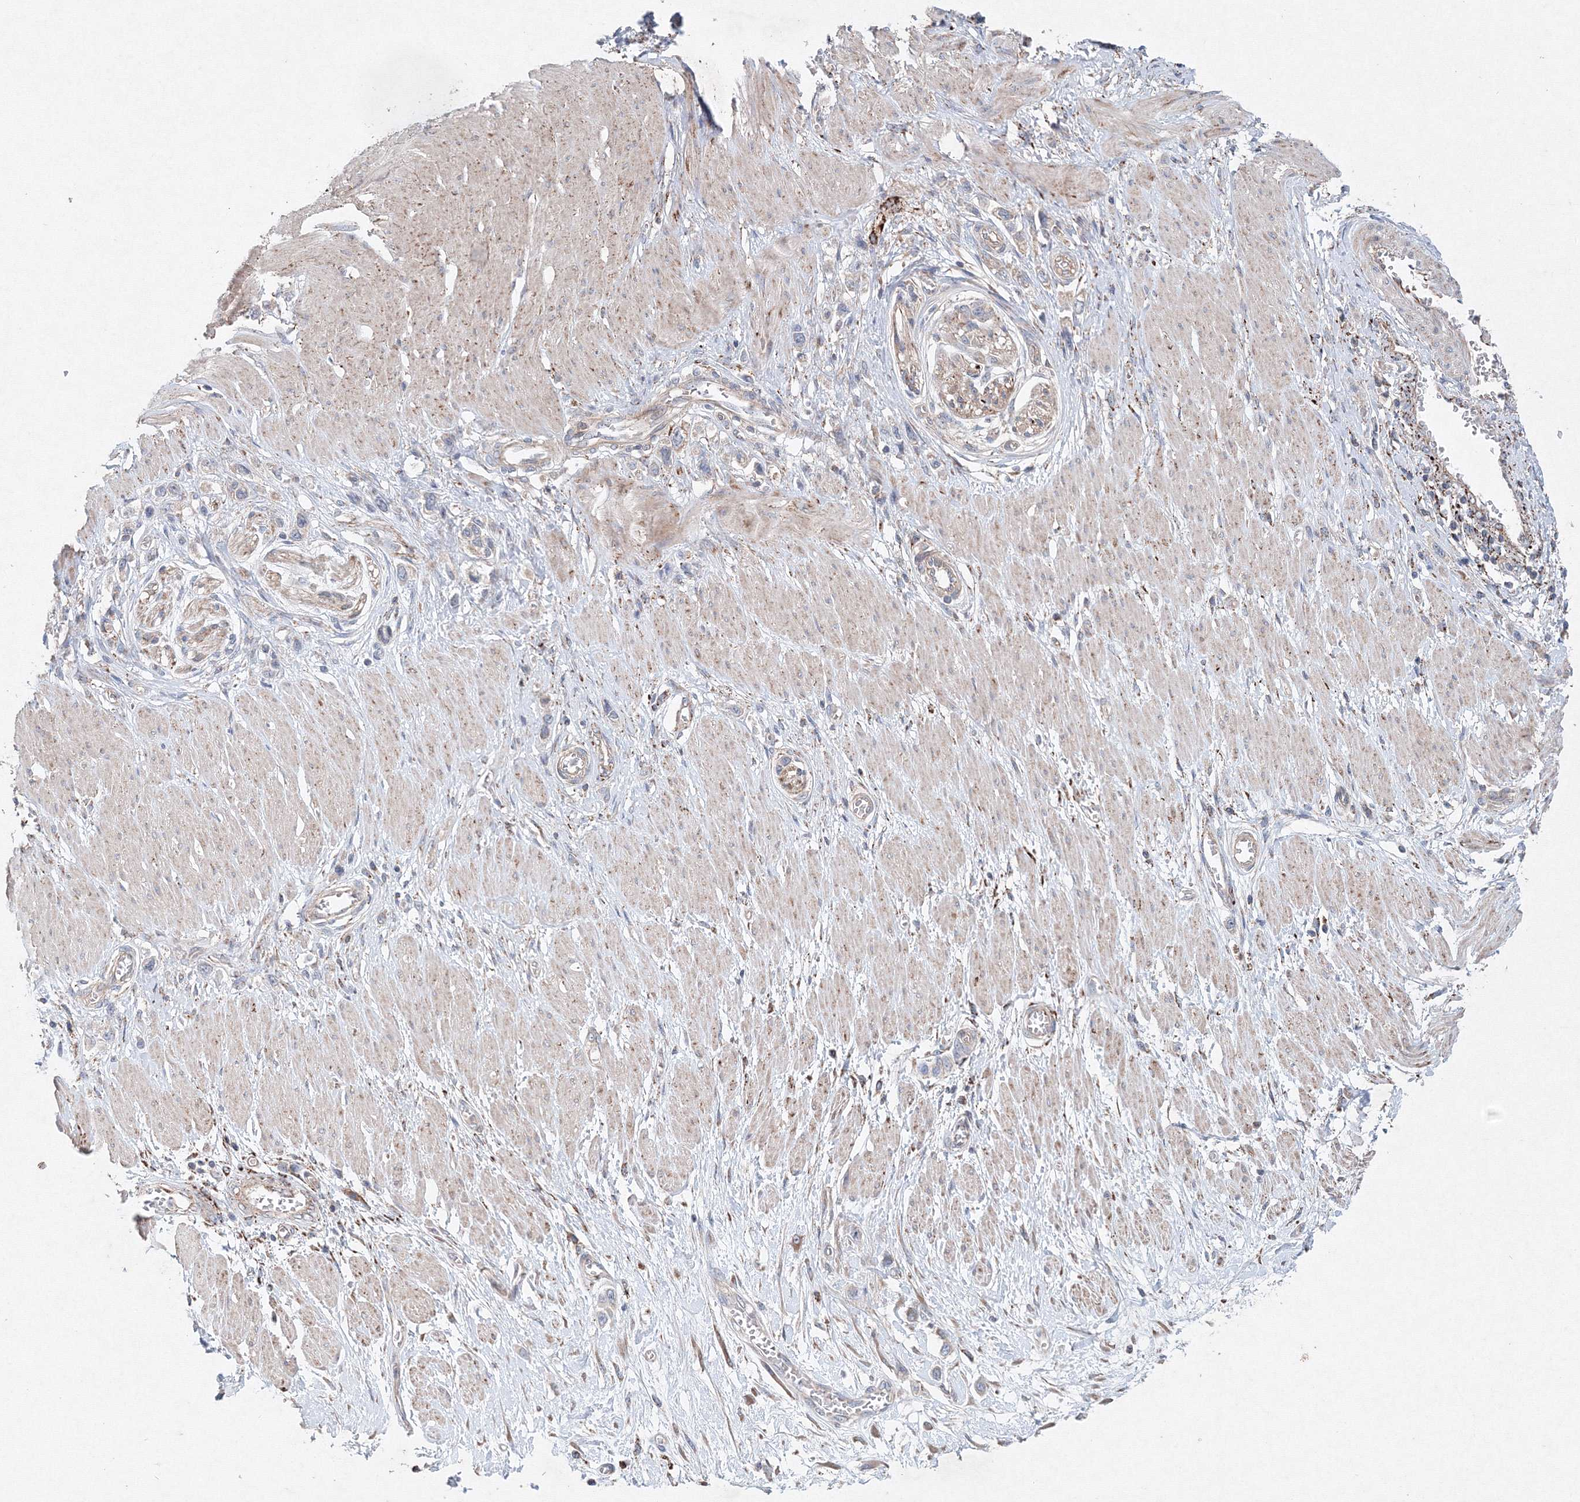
{"staining": {"intensity": "weak", "quantity": "<25%", "location": "cytoplasmic/membranous"}, "tissue": "stomach cancer", "cell_type": "Tumor cells", "image_type": "cancer", "snomed": [{"axis": "morphology", "description": "Normal tissue, NOS"}, {"axis": "morphology", "description": "Adenocarcinoma, NOS"}, {"axis": "topography", "description": "Stomach, upper"}, {"axis": "topography", "description": "Stomach"}], "caption": "This photomicrograph is of stomach cancer (adenocarcinoma) stained with IHC to label a protein in brown with the nuclei are counter-stained blue. There is no expression in tumor cells.", "gene": "WDR49", "patient": {"sex": "female", "age": 65}}